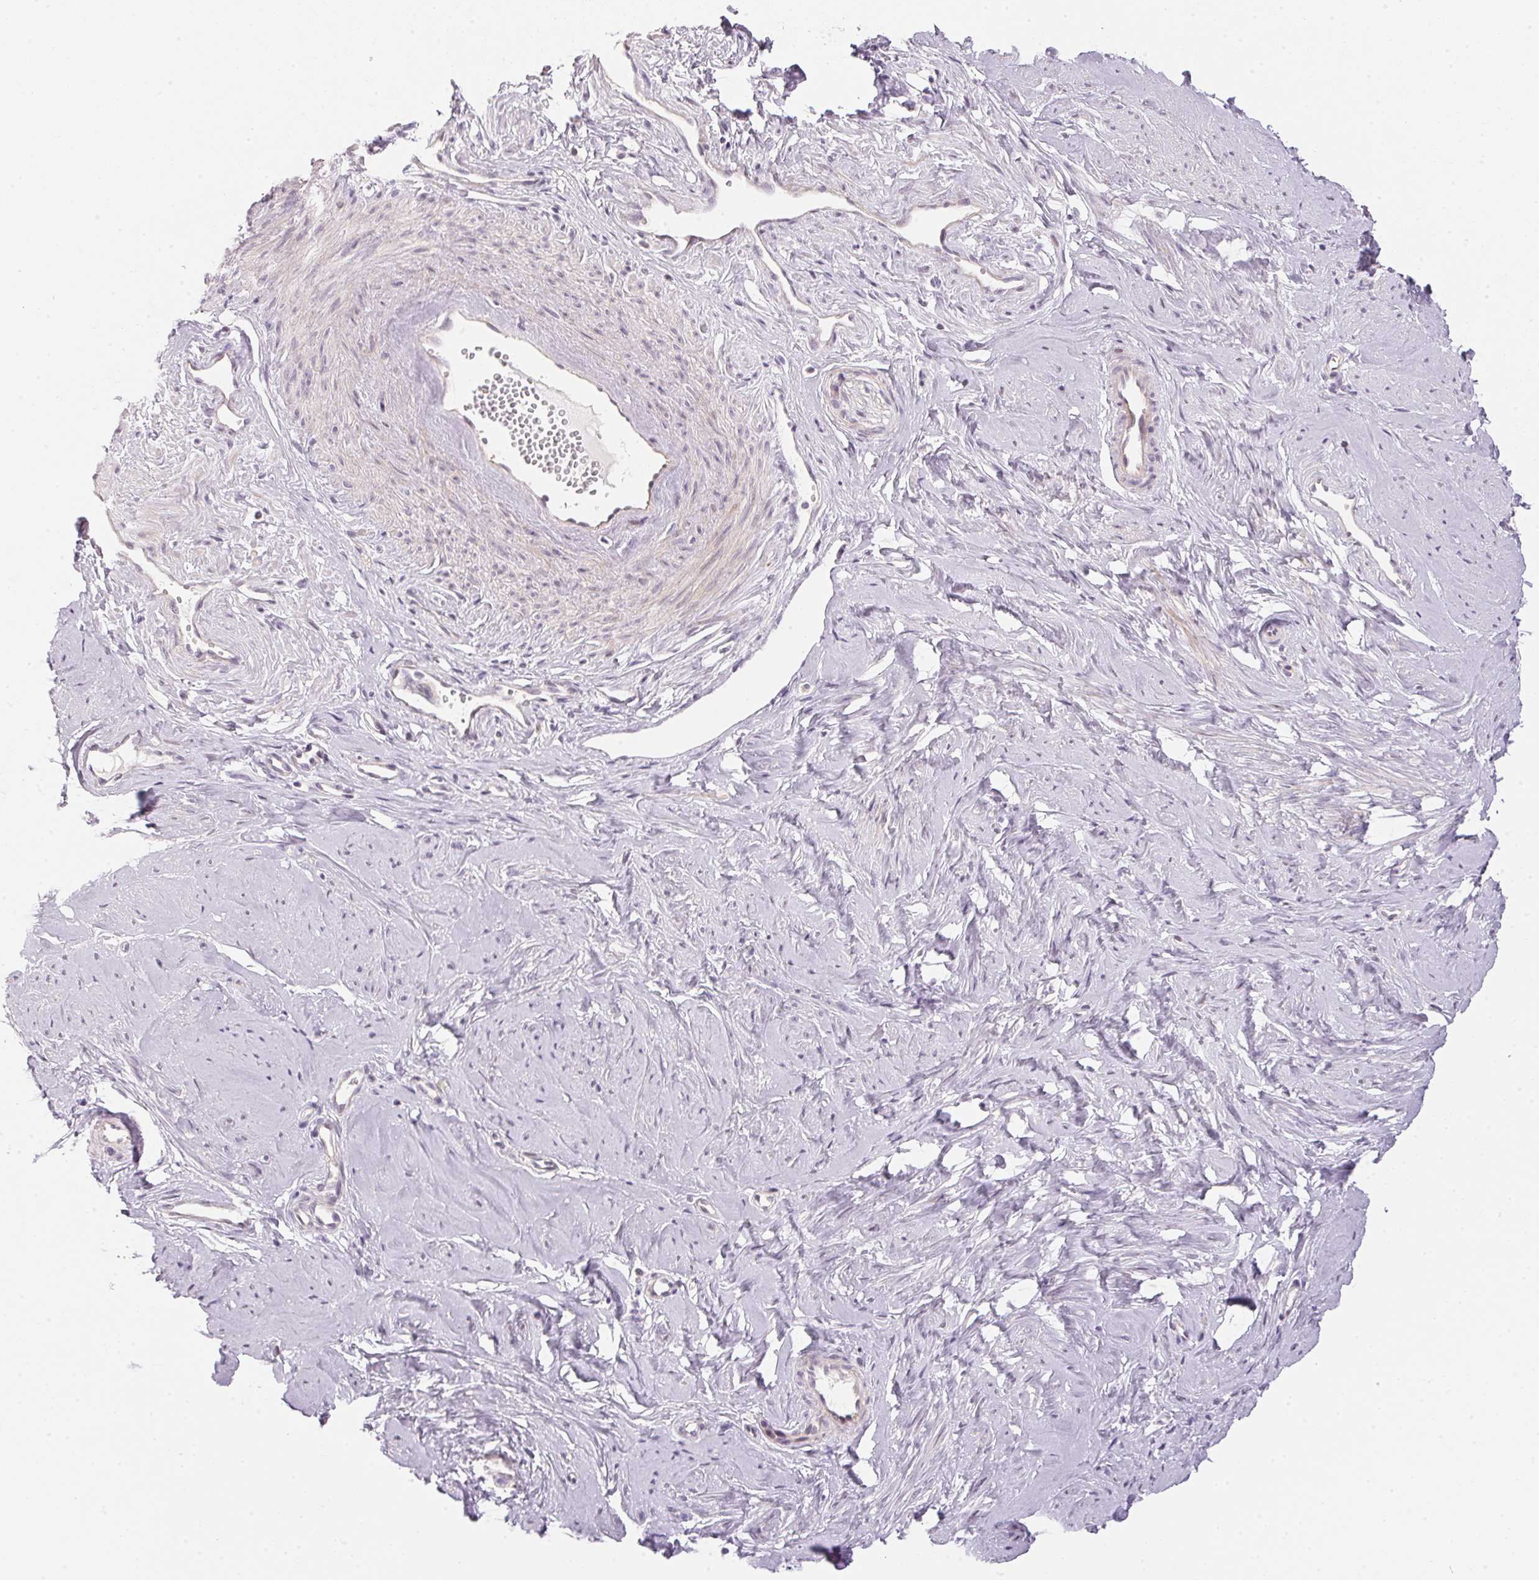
{"staining": {"intensity": "negative", "quantity": "none", "location": "none"}, "tissue": "smooth muscle", "cell_type": "Smooth muscle cells", "image_type": "normal", "snomed": [{"axis": "morphology", "description": "Normal tissue, NOS"}, {"axis": "topography", "description": "Smooth muscle"}], "caption": "This histopathology image is of benign smooth muscle stained with immunohistochemistry (IHC) to label a protein in brown with the nuclei are counter-stained blue. There is no expression in smooth muscle cells.", "gene": "GDAP1L1", "patient": {"sex": "female", "age": 48}}